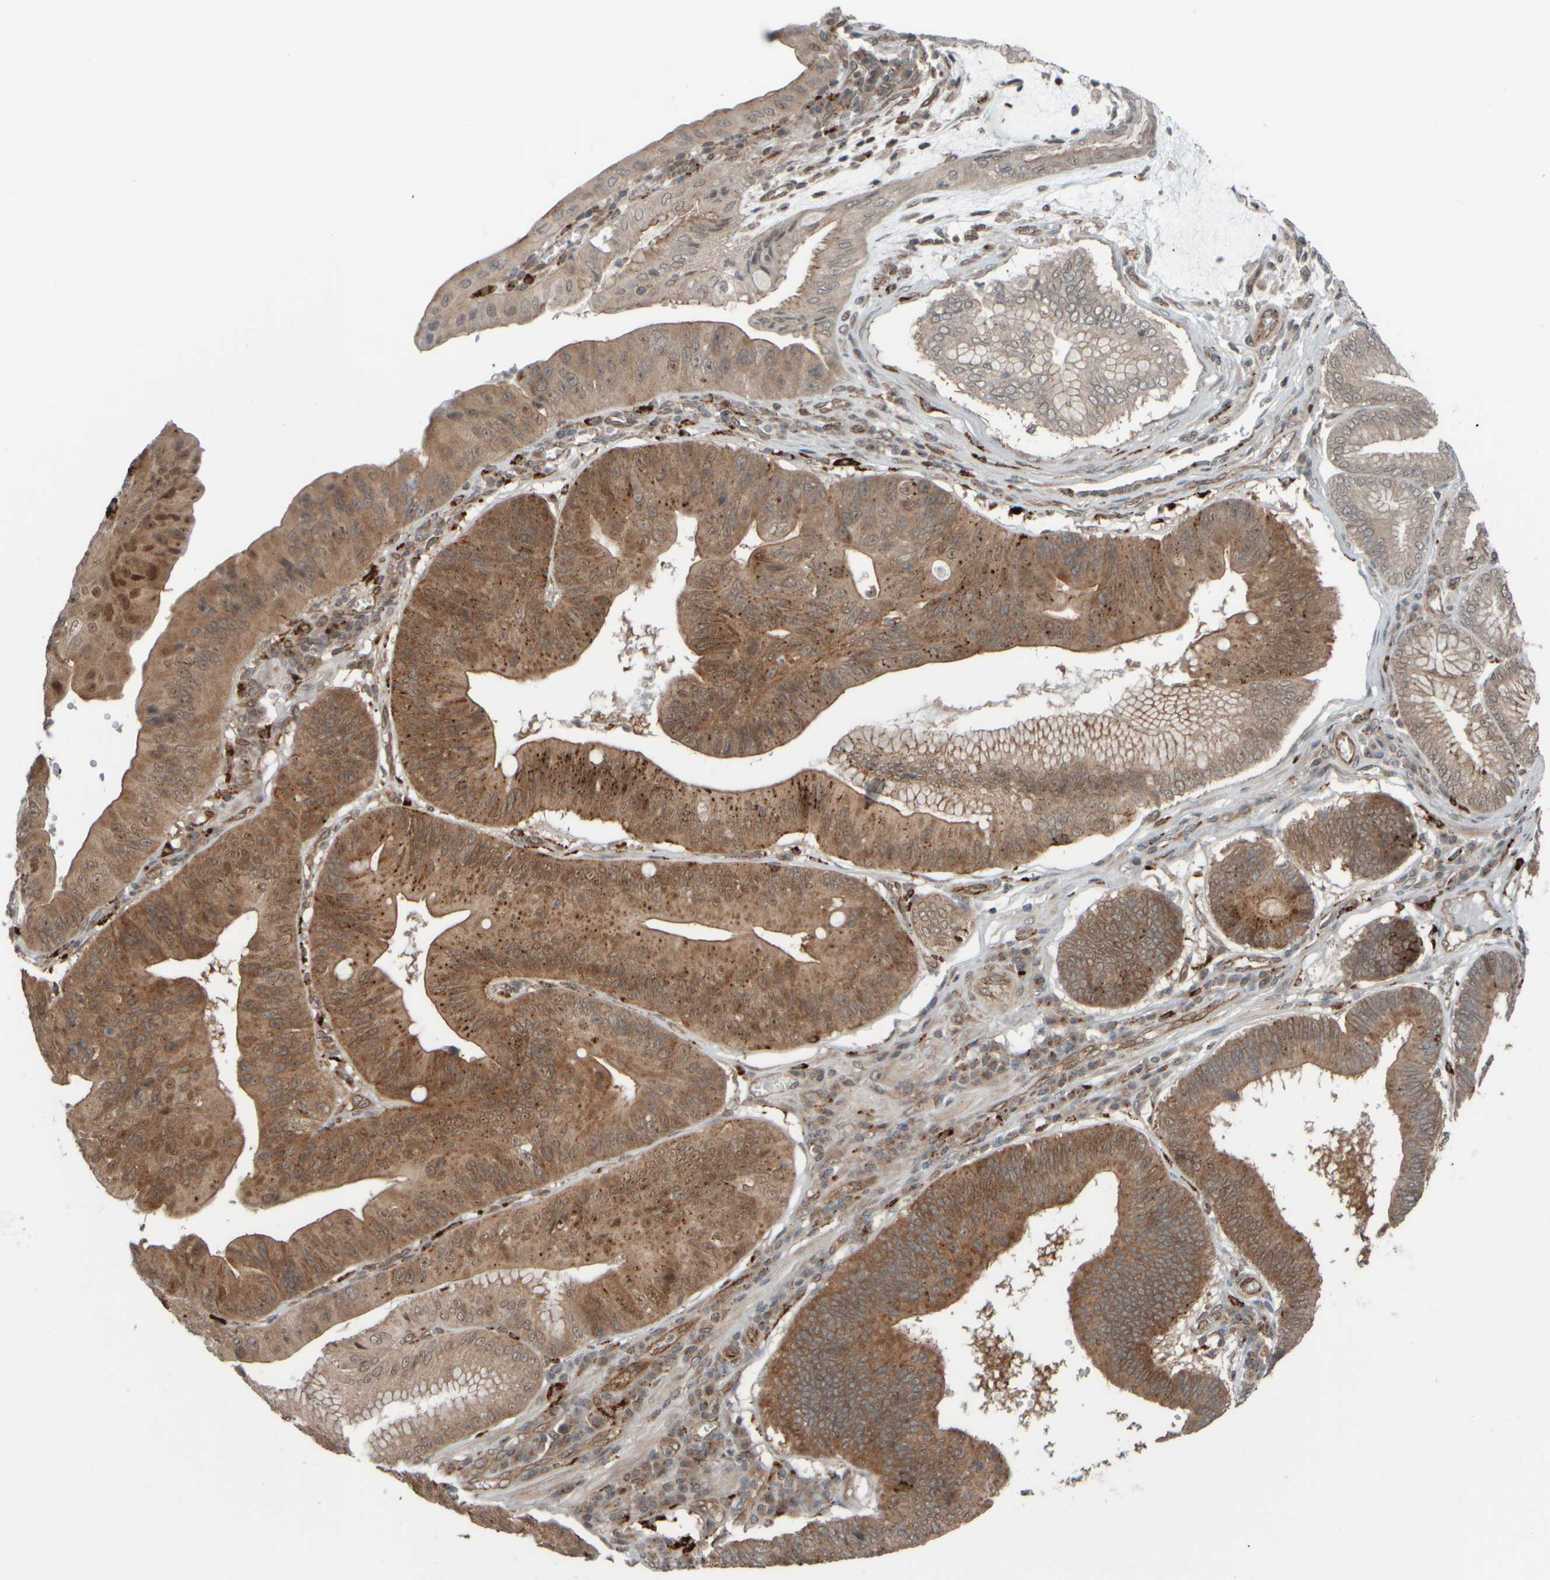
{"staining": {"intensity": "moderate", "quantity": ">75%", "location": "cytoplasmic/membranous"}, "tissue": "stomach cancer", "cell_type": "Tumor cells", "image_type": "cancer", "snomed": [{"axis": "morphology", "description": "Adenocarcinoma, NOS"}, {"axis": "topography", "description": "Stomach"}], "caption": "Stomach adenocarcinoma stained with DAB IHC demonstrates medium levels of moderate cytoplasmic/membranous positivity in about >75% of tumor cells.", "gene": "GIGYF1", "patient": {"sex": "male", "age": 59}}